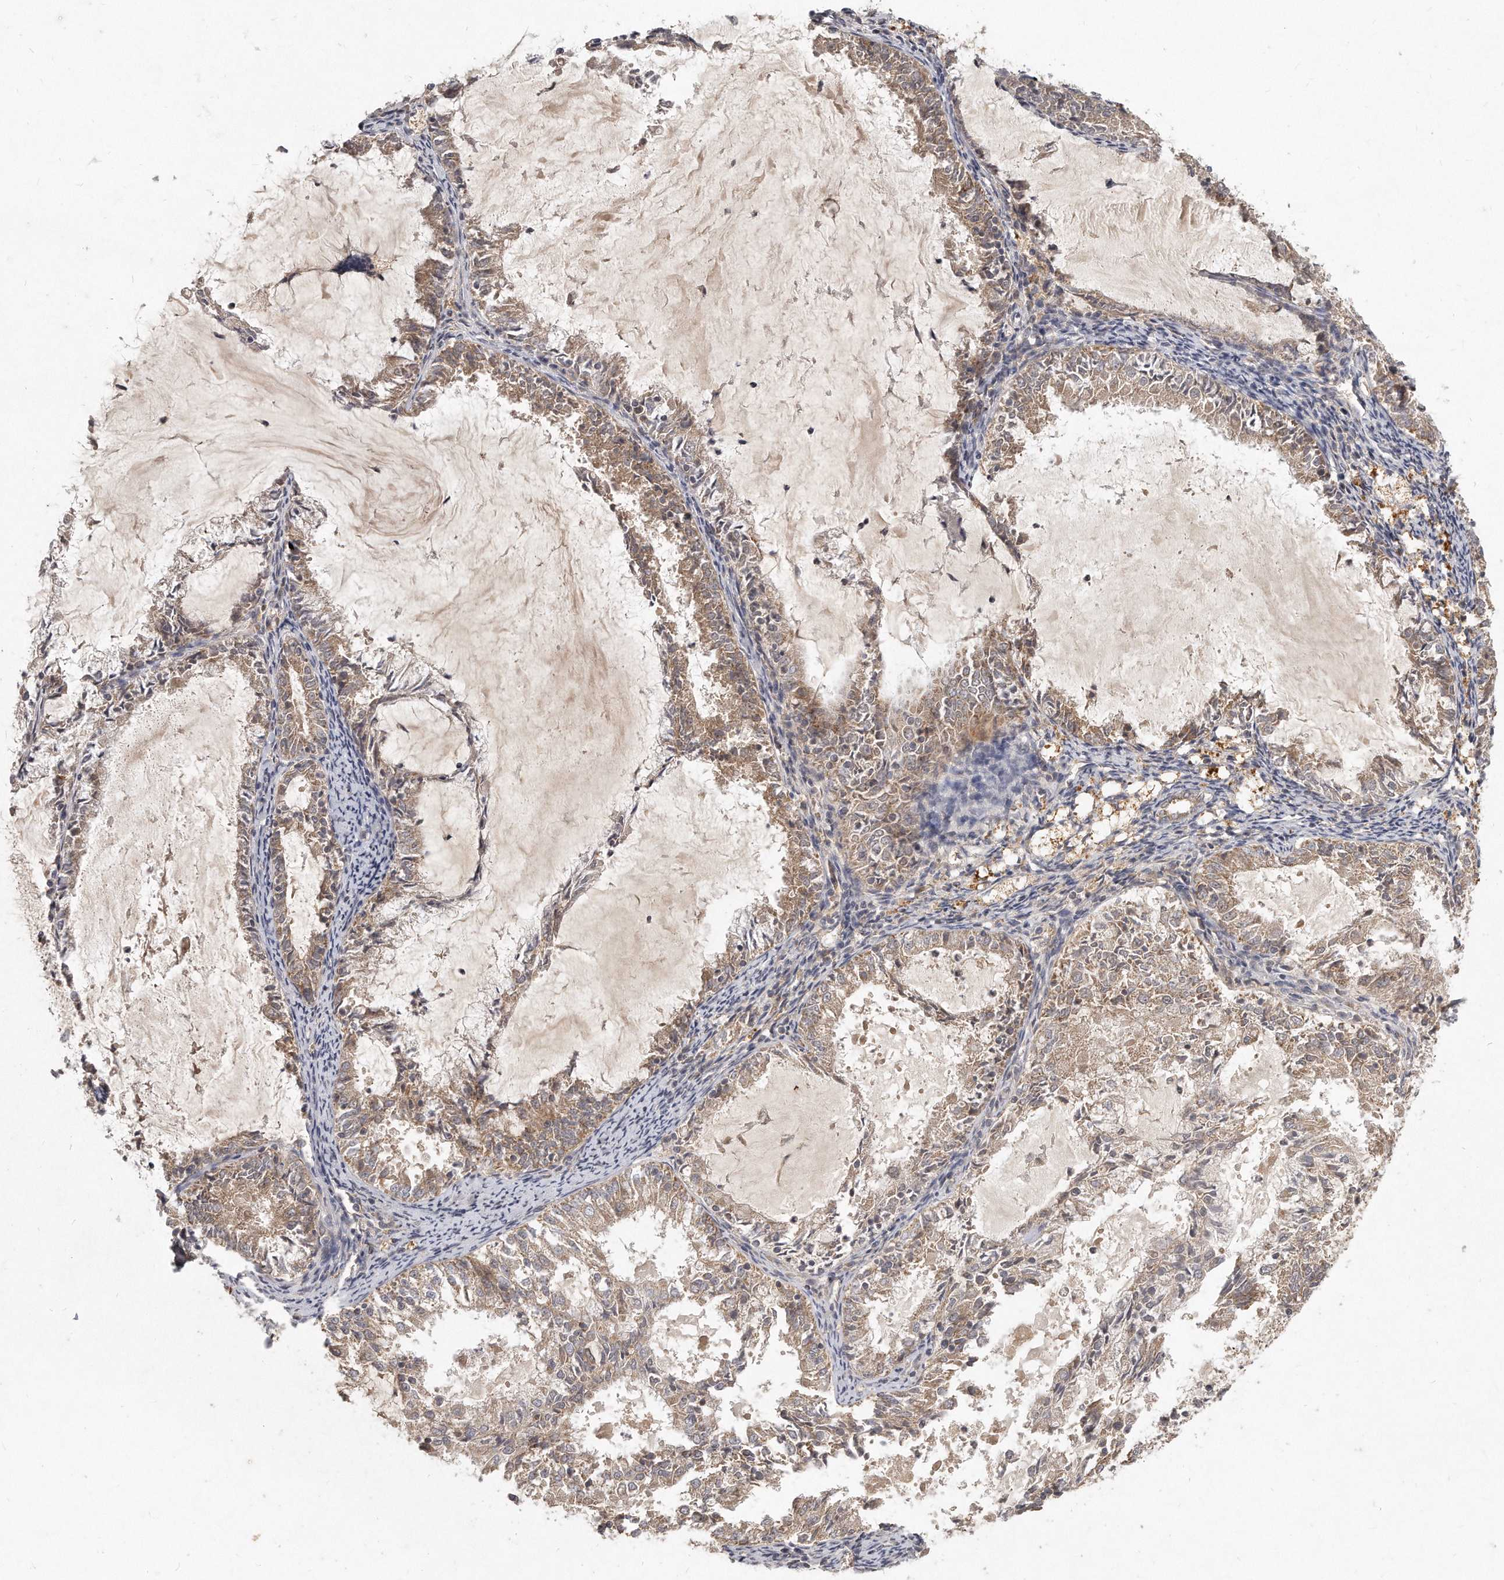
{"staining": {"intensity": "moderate", "quantity": "25%-75%", "location": "cytoplasmic/membranous"}, "tissue": "endometrial cancer", "cell_type": "Tumor cells", "image_type": "cancer", "snomed": [{"axis": "morphology", "description": "Adenocarcinoma, NOS"}, {"axis": "topography", "description": "Endometrium"}], "caption": "High-power microscopy captured an IHC photomicrograph of adenocarcinoma (endometrial), revealing moderate cytoplasmic/membranous positivity in about 25%-75% of tumor cells.", "gene": "LGALS8", "patient": {"sex": "female", "age": 57}}